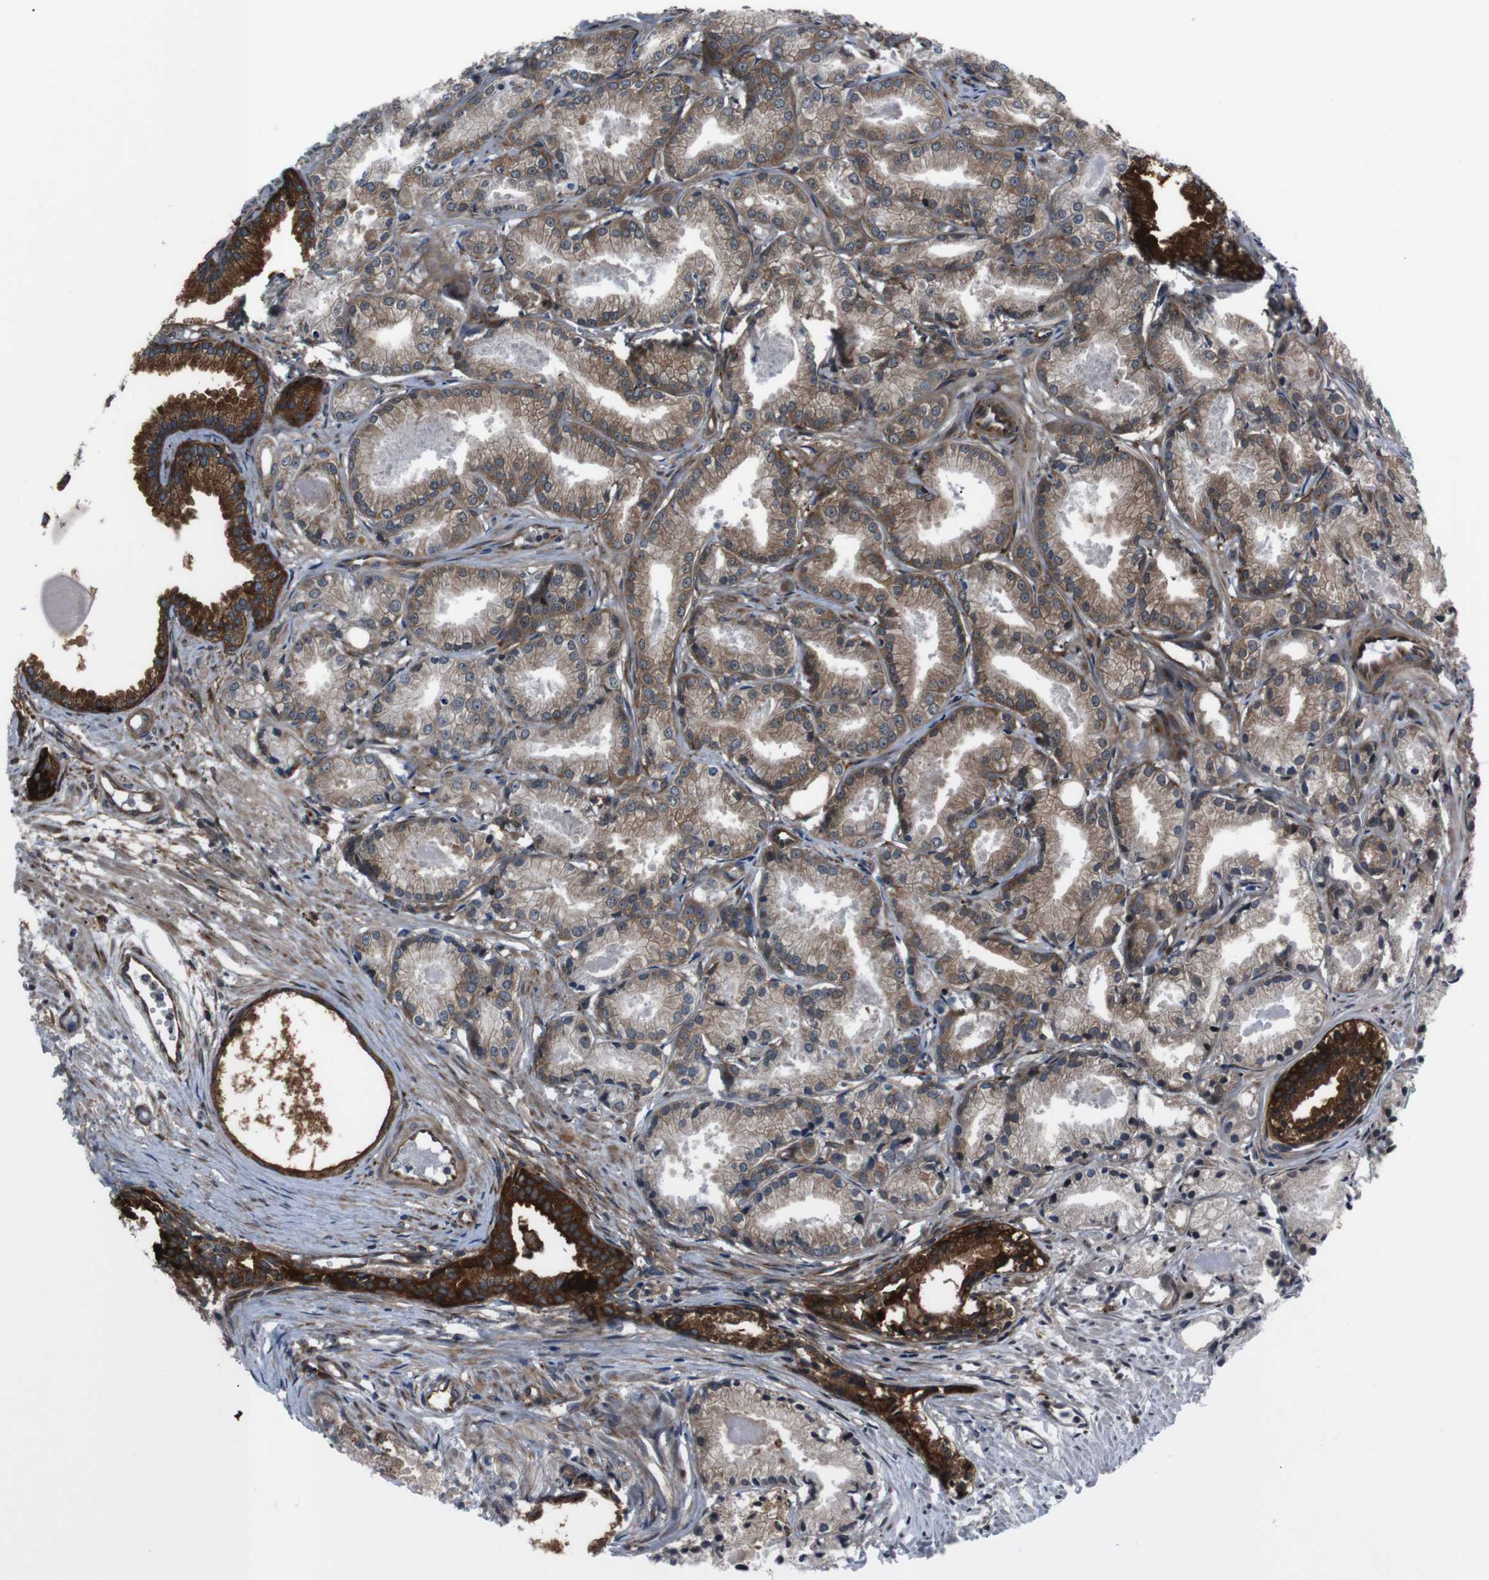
{"staining": {"intensity": "moderate", "quantity": ">75%", "location": "cytoplasmic/membranous"}, "tissue": "prostate cancer", "cell_type": "Tumor cells", "image_type": "cancer", "snomed": [{"axis": "morphology", "description": "Adenocarcinoma, Low grade"}, {"axis": "topography", "description": "Prostate"}], "caption": "IHC of human prostate cancer reveals medium levels of moderate cytoplasmic/membranous expression in approximately >75% of tumor cells.", "gene": "EIF4A2", "patient": {"sex": "male", "age": 72}}